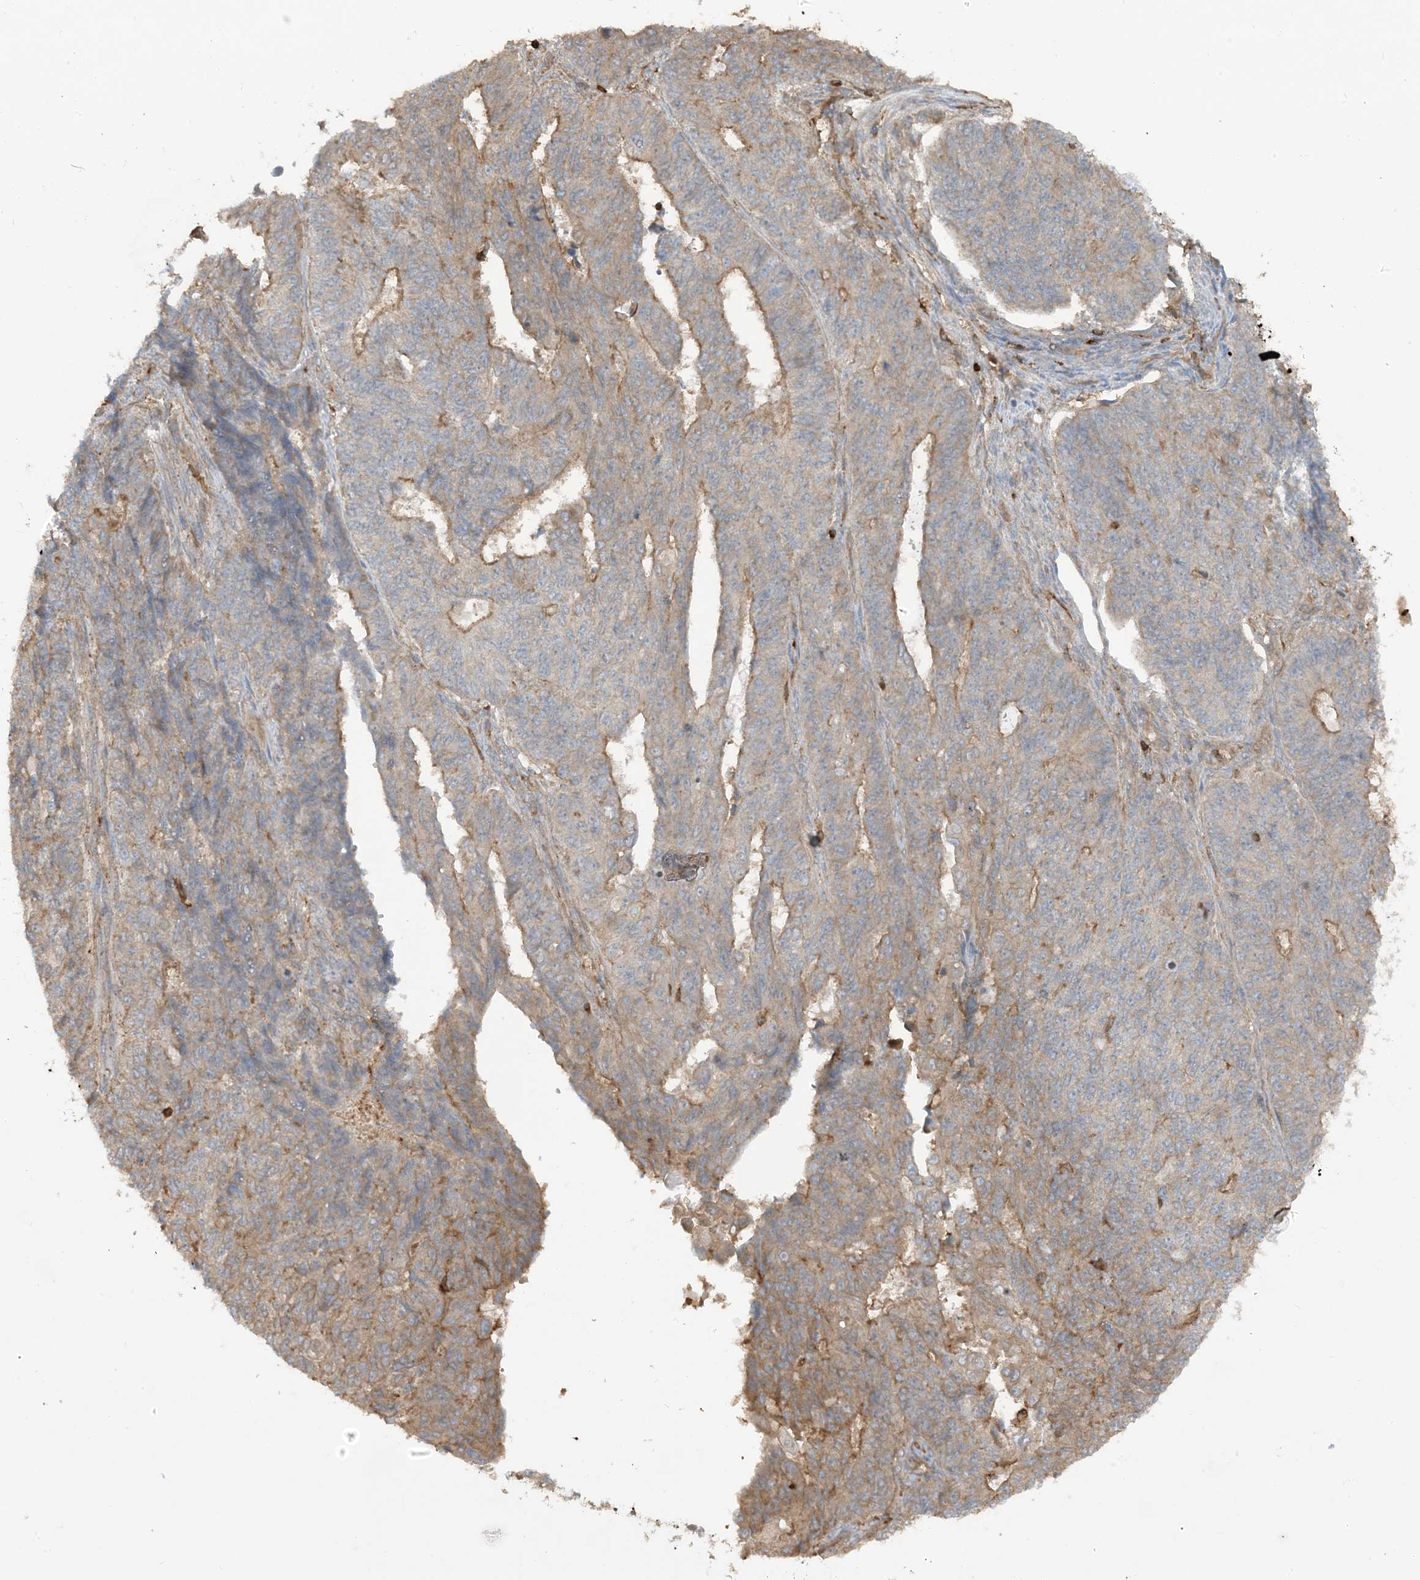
{"staining": {"intensity": "moderate", "quantity": "<25%", "location": "cytoplasmic/membranous"}, "tissue": "endometrial cancer", "cell_type": "Tumor cells", "image_type": "cancer", "snomed": [{"axis": "morphology", "description": "Adenocarcinoma, NOS"}, {"axis": "topography", "description": "Endometrium"}], "caption": "Protein analysis of endometrial cancer tissue displays moderate cytoplasmic/membranous staining in approximately <25% of tumor cells.", "gene": "CAPZB", "patient": {"sex": "female", "age": 32}}